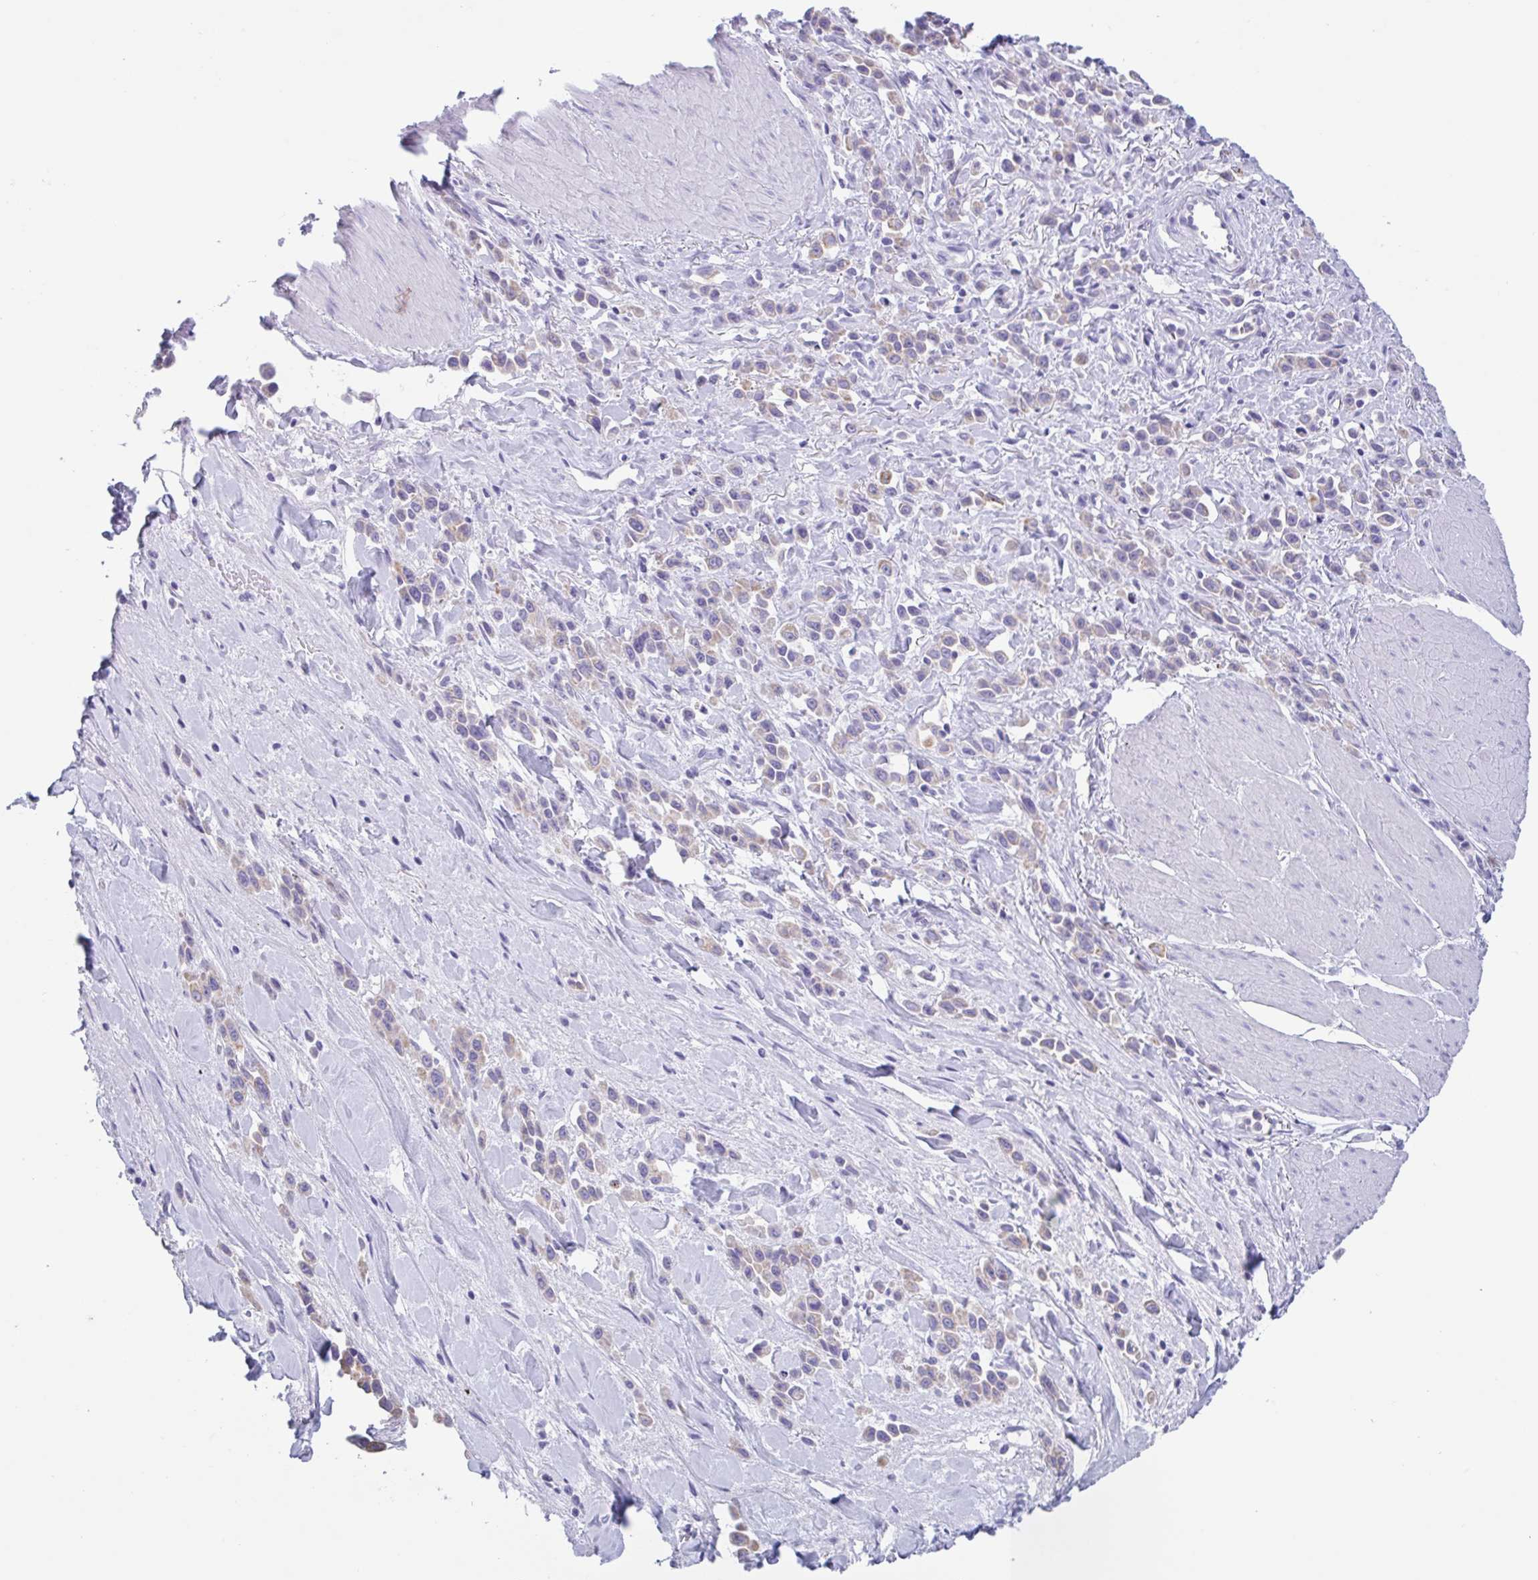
{"staining": {"intensity": "weak", "quantity": ">75%", "location": "cytoplasmic/membranous"}, "tissue": "stomach cancer", "cell_type": "Tumor cells", "image_type": "cancer", "snomed": [{"axis": "morphology", "description": "Adenocarcinoma, NOS"}, {"axis": "topography", "description": "Stomach"}], "caption": "Weak cytoplasmic/membranous protein expression is present in approximately >75% of tumor cells in stomach adenocarcinoma.", "gene": "DTWD2", "patient": {"sex": "male", "age": 47}}